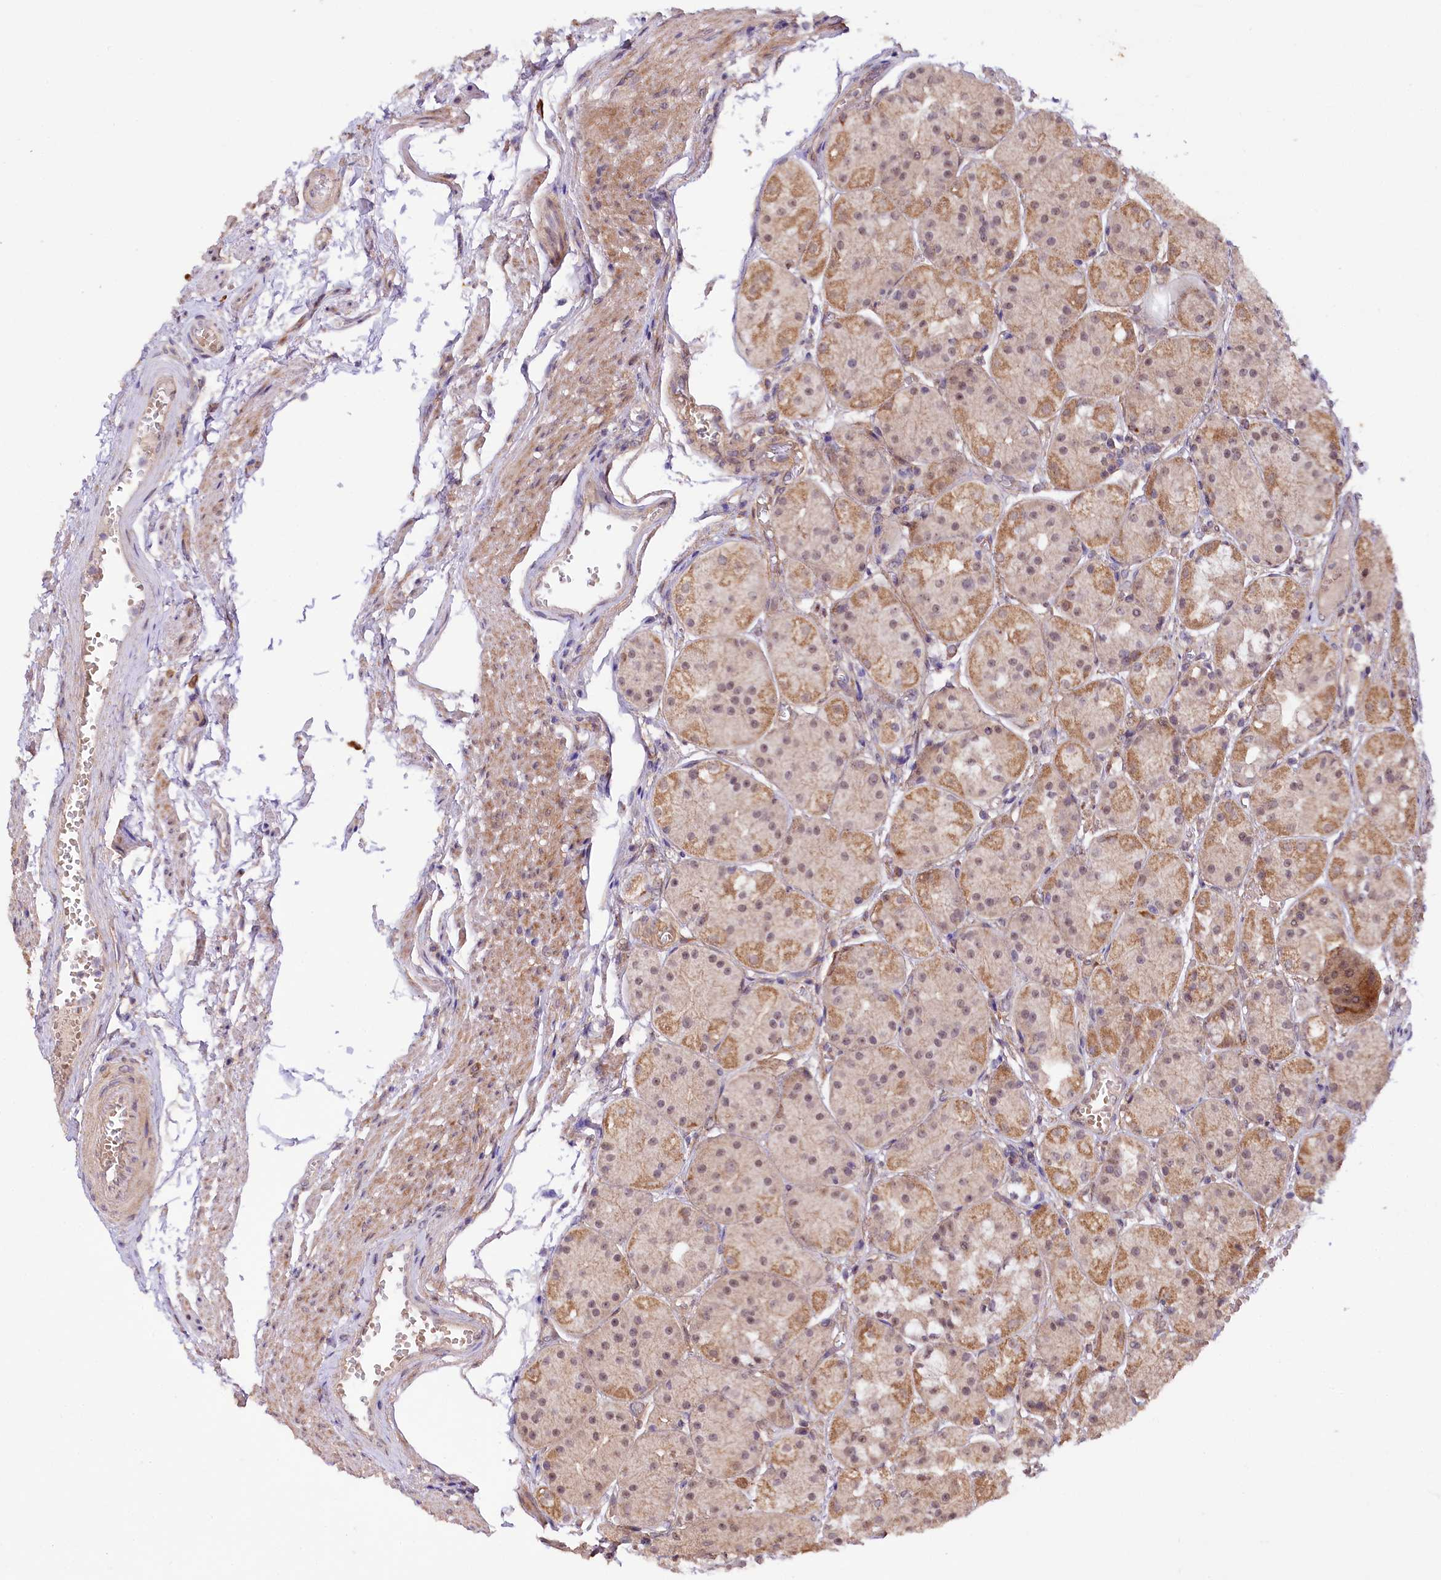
{"staining": {"intensity": "moderate", "quantity": "25%-75%", "location": "cytoplasmic/membranous,nuclear"}, "tissue": "stomach", "cell_type": "Glandular cells", "image_type": "normal", "snomed": [{"axis": "morphology", "description": "Normal tissue, NOS"}, {"axis": "topography", "description": "Stomach, upper"}], "caption": "Immunohistochemical staining of normal human stomach exhibits medium levels of moderate cytoplasmic/membranous,nuclear expression in about 25%-75% of glandular cells.", "gene": "PHLDB1", "patient": {"sex": "male", "age": 72}}